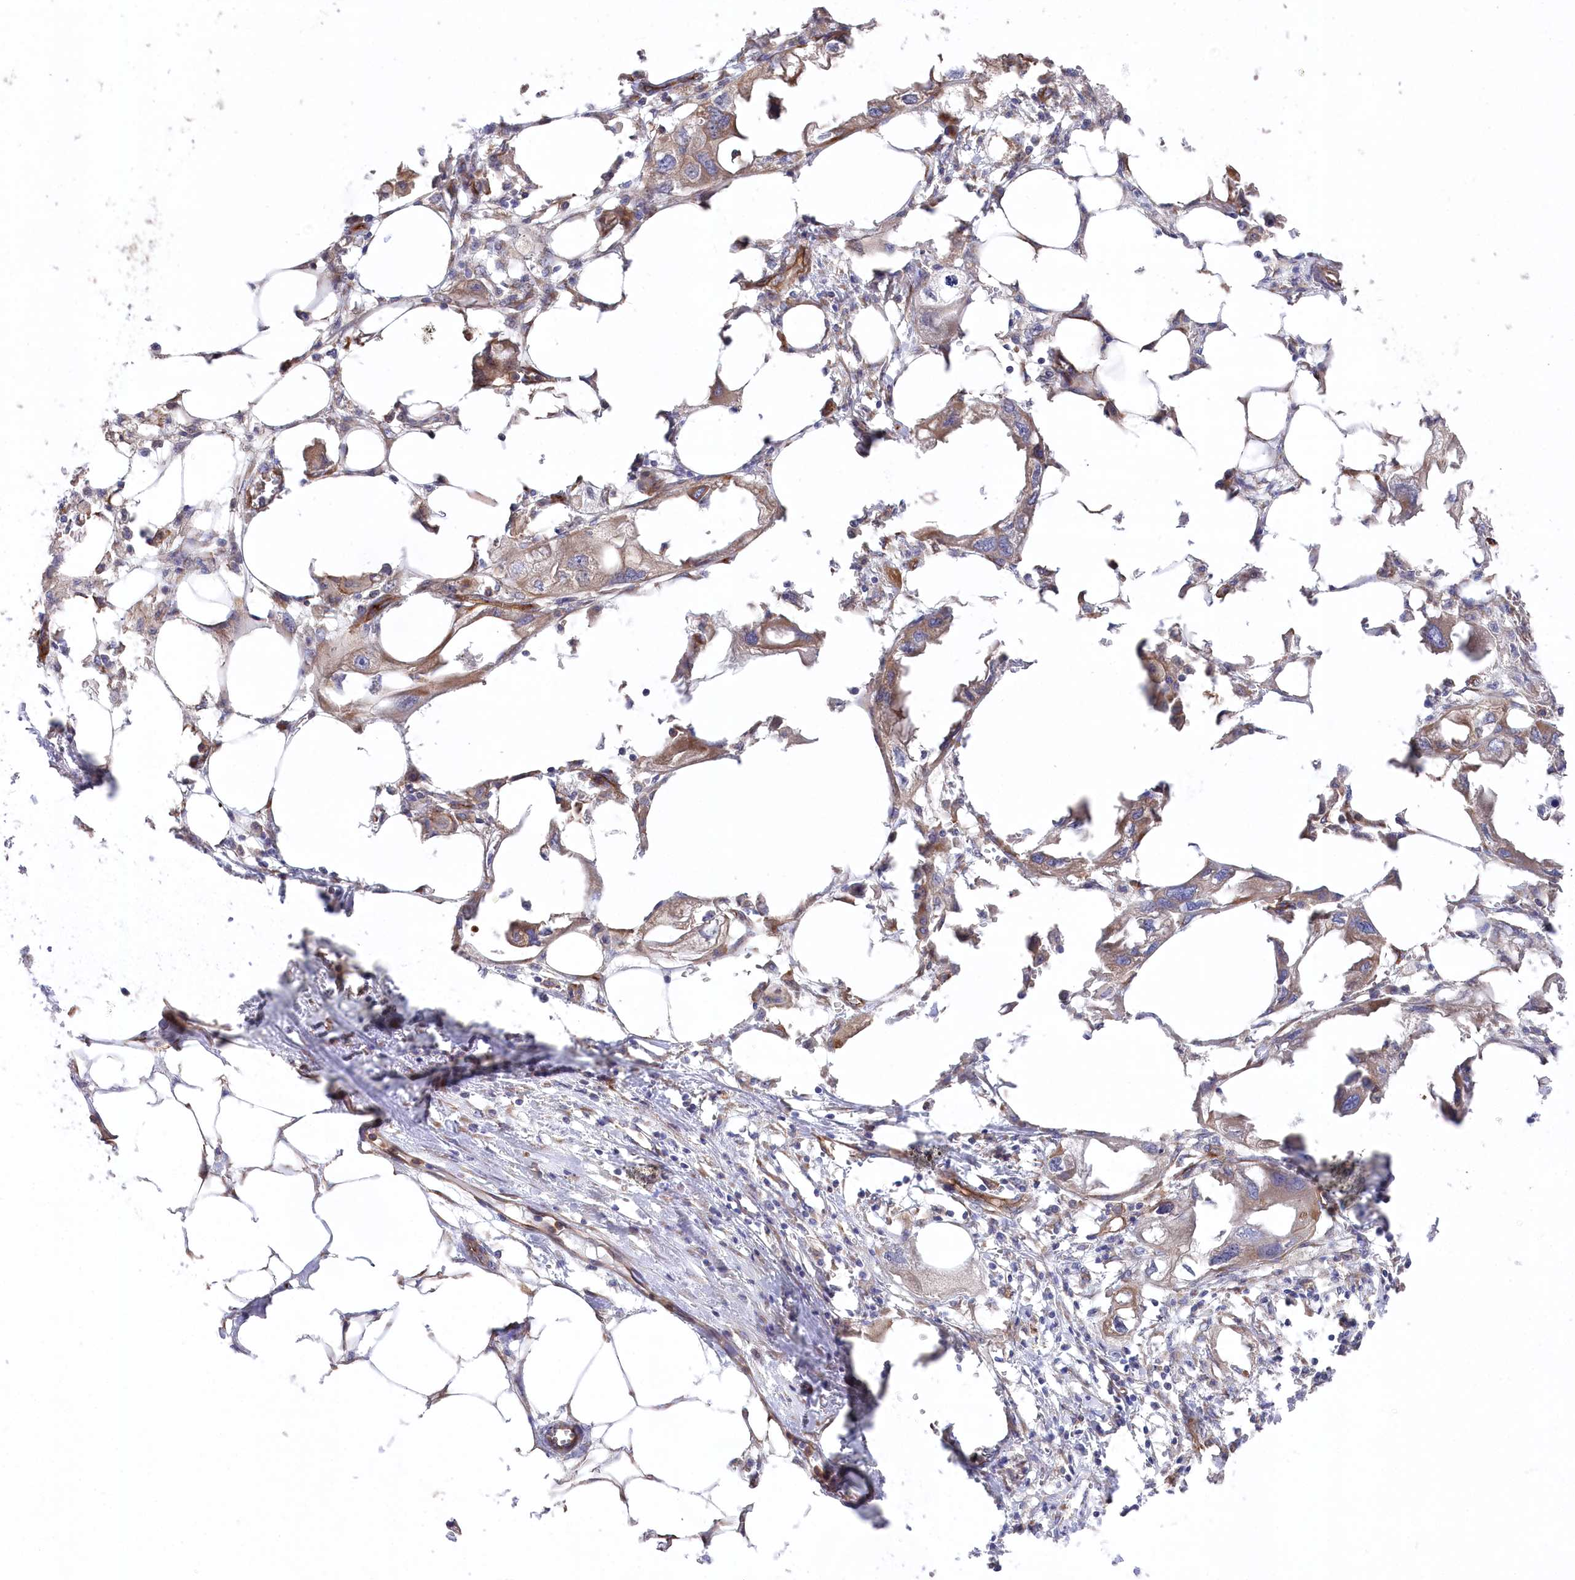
{"staining": {"intensity": "moderate", "quantity": ">75%", "location": "cytoplasmic/membranous"}, "tissue": "endometrial cancer", "cell_type": "Tumor cells", "image_type": "cancer", "snomed": [{"axis": "morphology", "description": "Adenocarcinoma, NOS"}, {"axis": "morphology", "description": "Adenocarcinoma, metastatic, NOS"}, {"axis": "topography", "description": "Adipose tissue"}, {"axis": "topography", "description": "Endometrium"}], "caption": "High-power microscopy captured an immunohistochemistry (IHC) image of adenocarcinoma (endometrial), revealing moderate cytoplasmic/membranous staining in approximately >75% of tumor cells.", "gene": "MTPAP", "patient": {"sex": "female", "age": 67}}